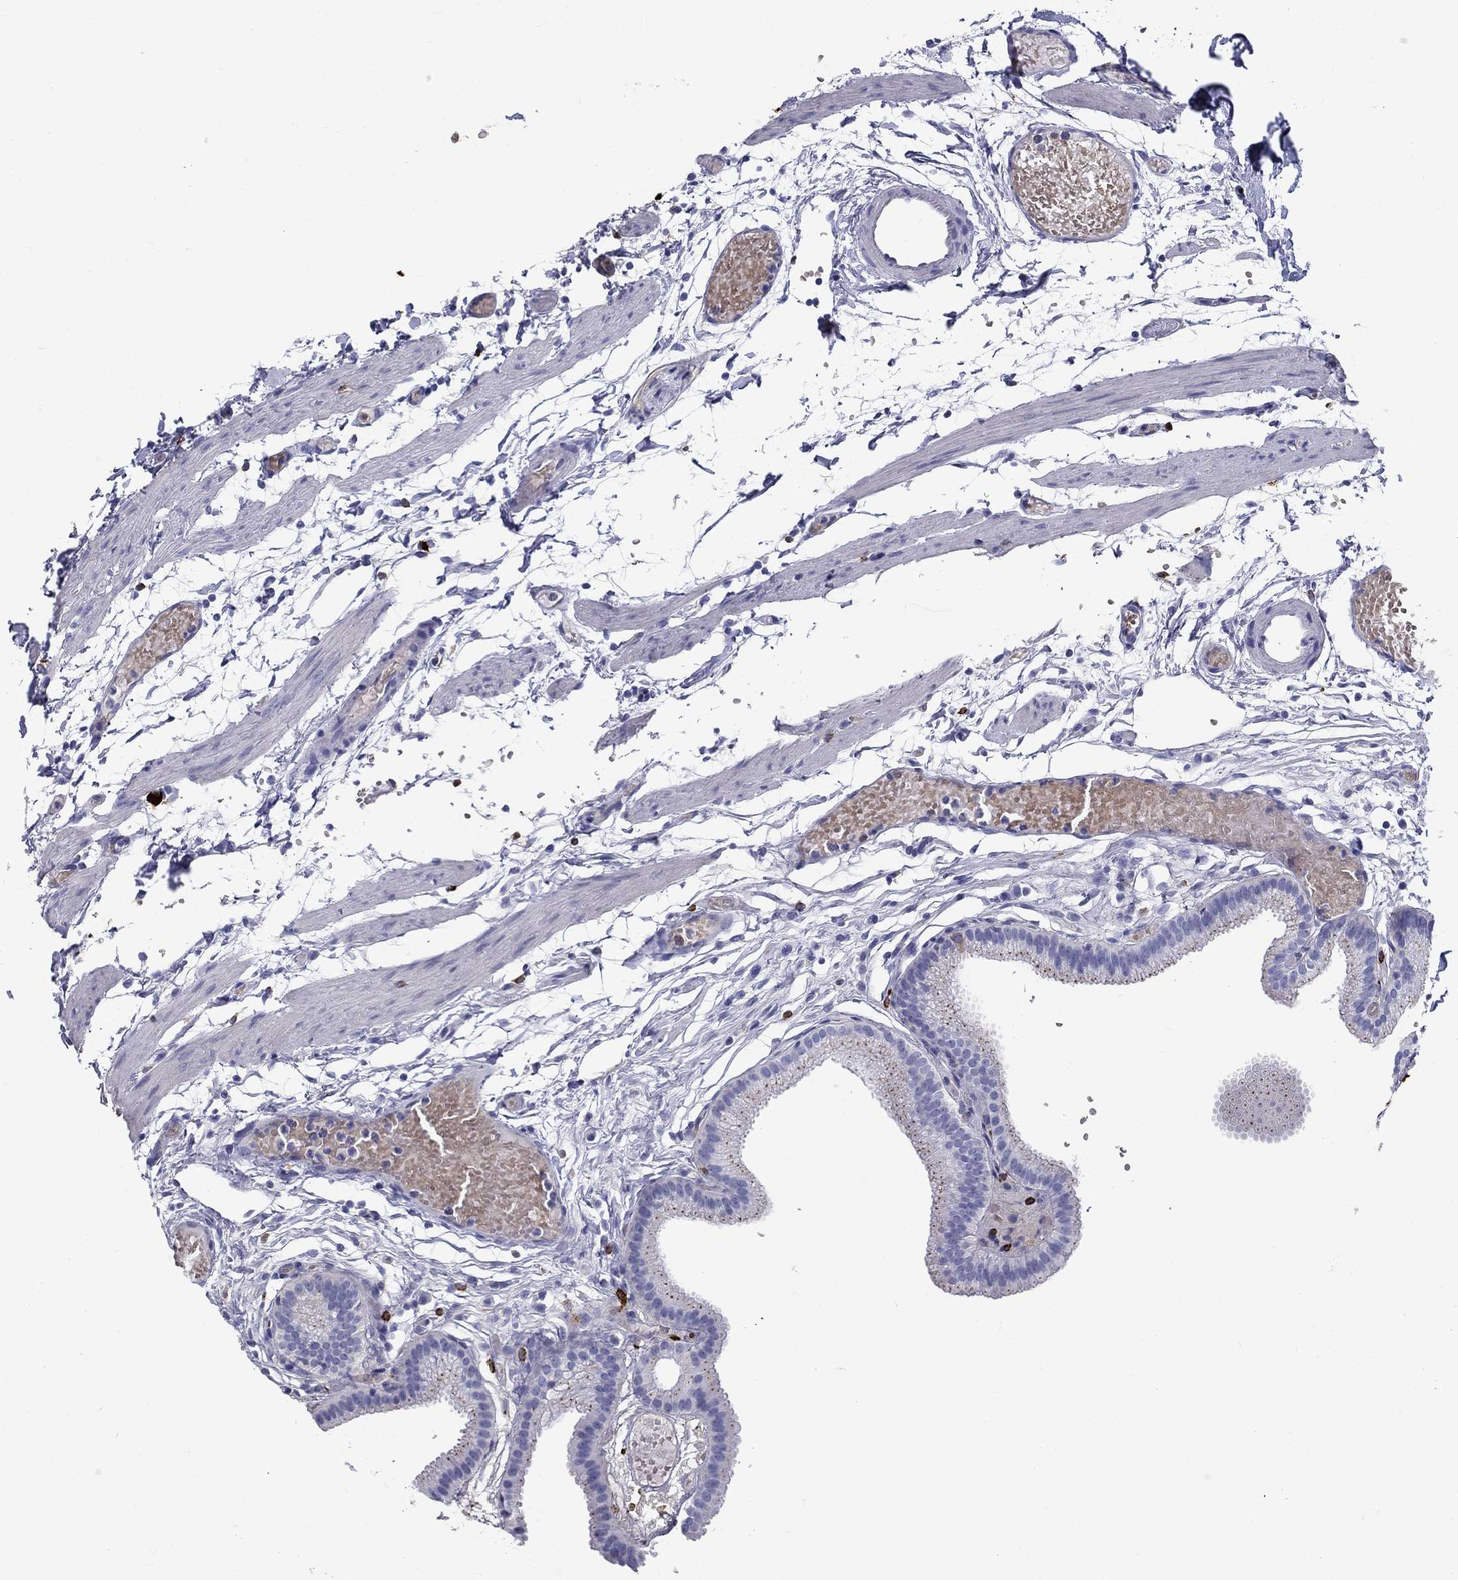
{"staining": {"intensity": "negative", "quantity": "none", "location": "none"}, "tissue": "gallbladder", "cell_type": "Glandular cells", "image_type": "normal", "snomed": [{"axis": "morphology", "description": "Normal tissue, NOS"}, {"axis": "topography", "description": "Gallbladder"}], "caption": "IHC of unremarkable human gallbladder shows no positivity in glandular cells. The staining was performed using DAB (3,3'-diaminobenzidine) to visualize the protein expression in brown, while the nuclei were stained in blue with hematoxylin (Magnification: 20x).", "gene": "CD40LG", "patient": {"sex": "female", "age": 45}}